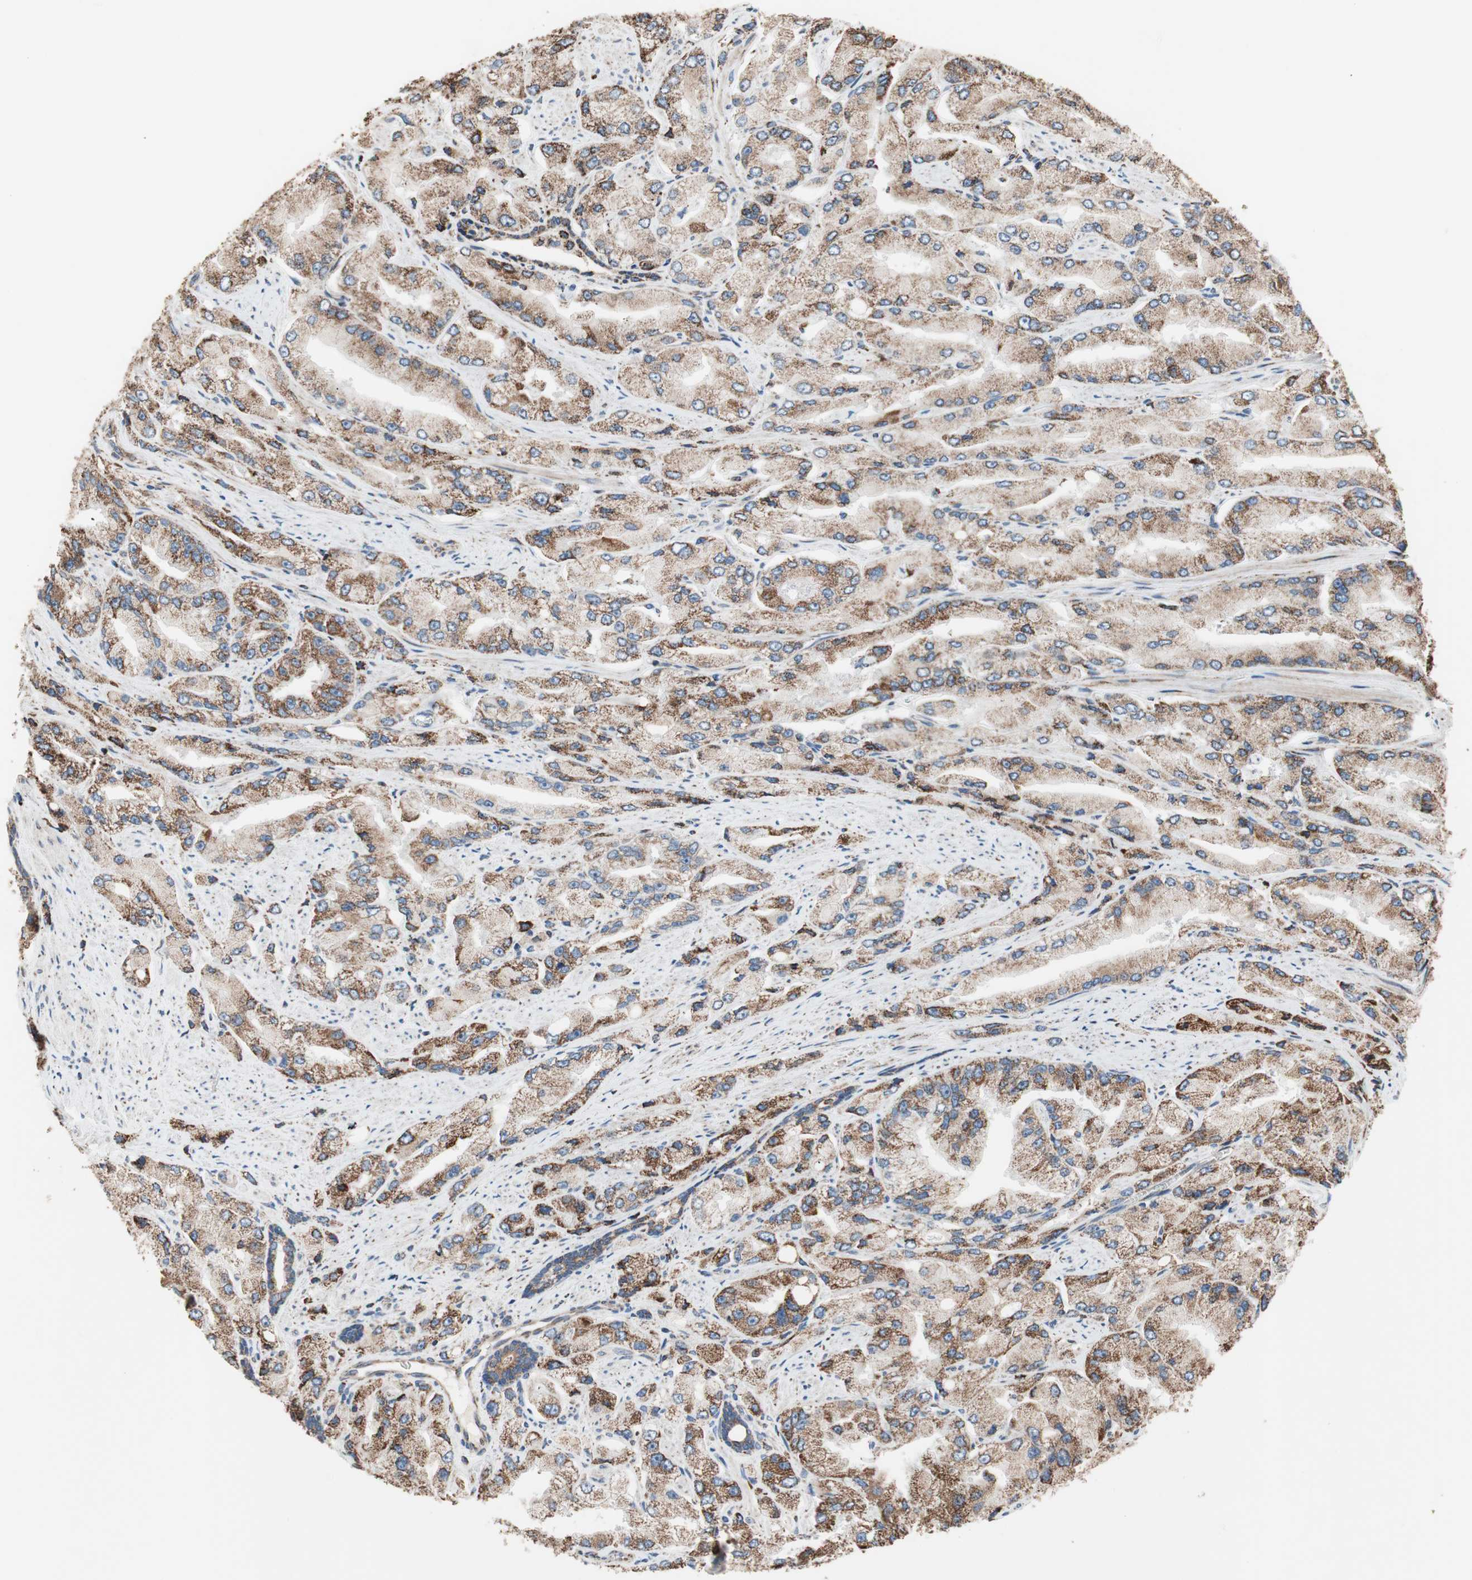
{"staining": {"intensity": "strong", "quantity": ">75%", "location": "cytoplasmic/membranous"}, "tissue": "prostate cancer", "cell_type": "Tumor cells", "image_type": "cancer", "snomed": [{"axis": "morphology", "description": "Adenocarcinoma, High grade"}, {"axis": "topography", "description": "Prostate"}], "caption": "High-power microscopy captured an IHC micrograph of prostate cancer, revealing strong cytoplasmic/membranous staining in approximately >75% of tumor cells.", "gene": "PCSK4", "patient": {"sex": "male", "age": 58}}